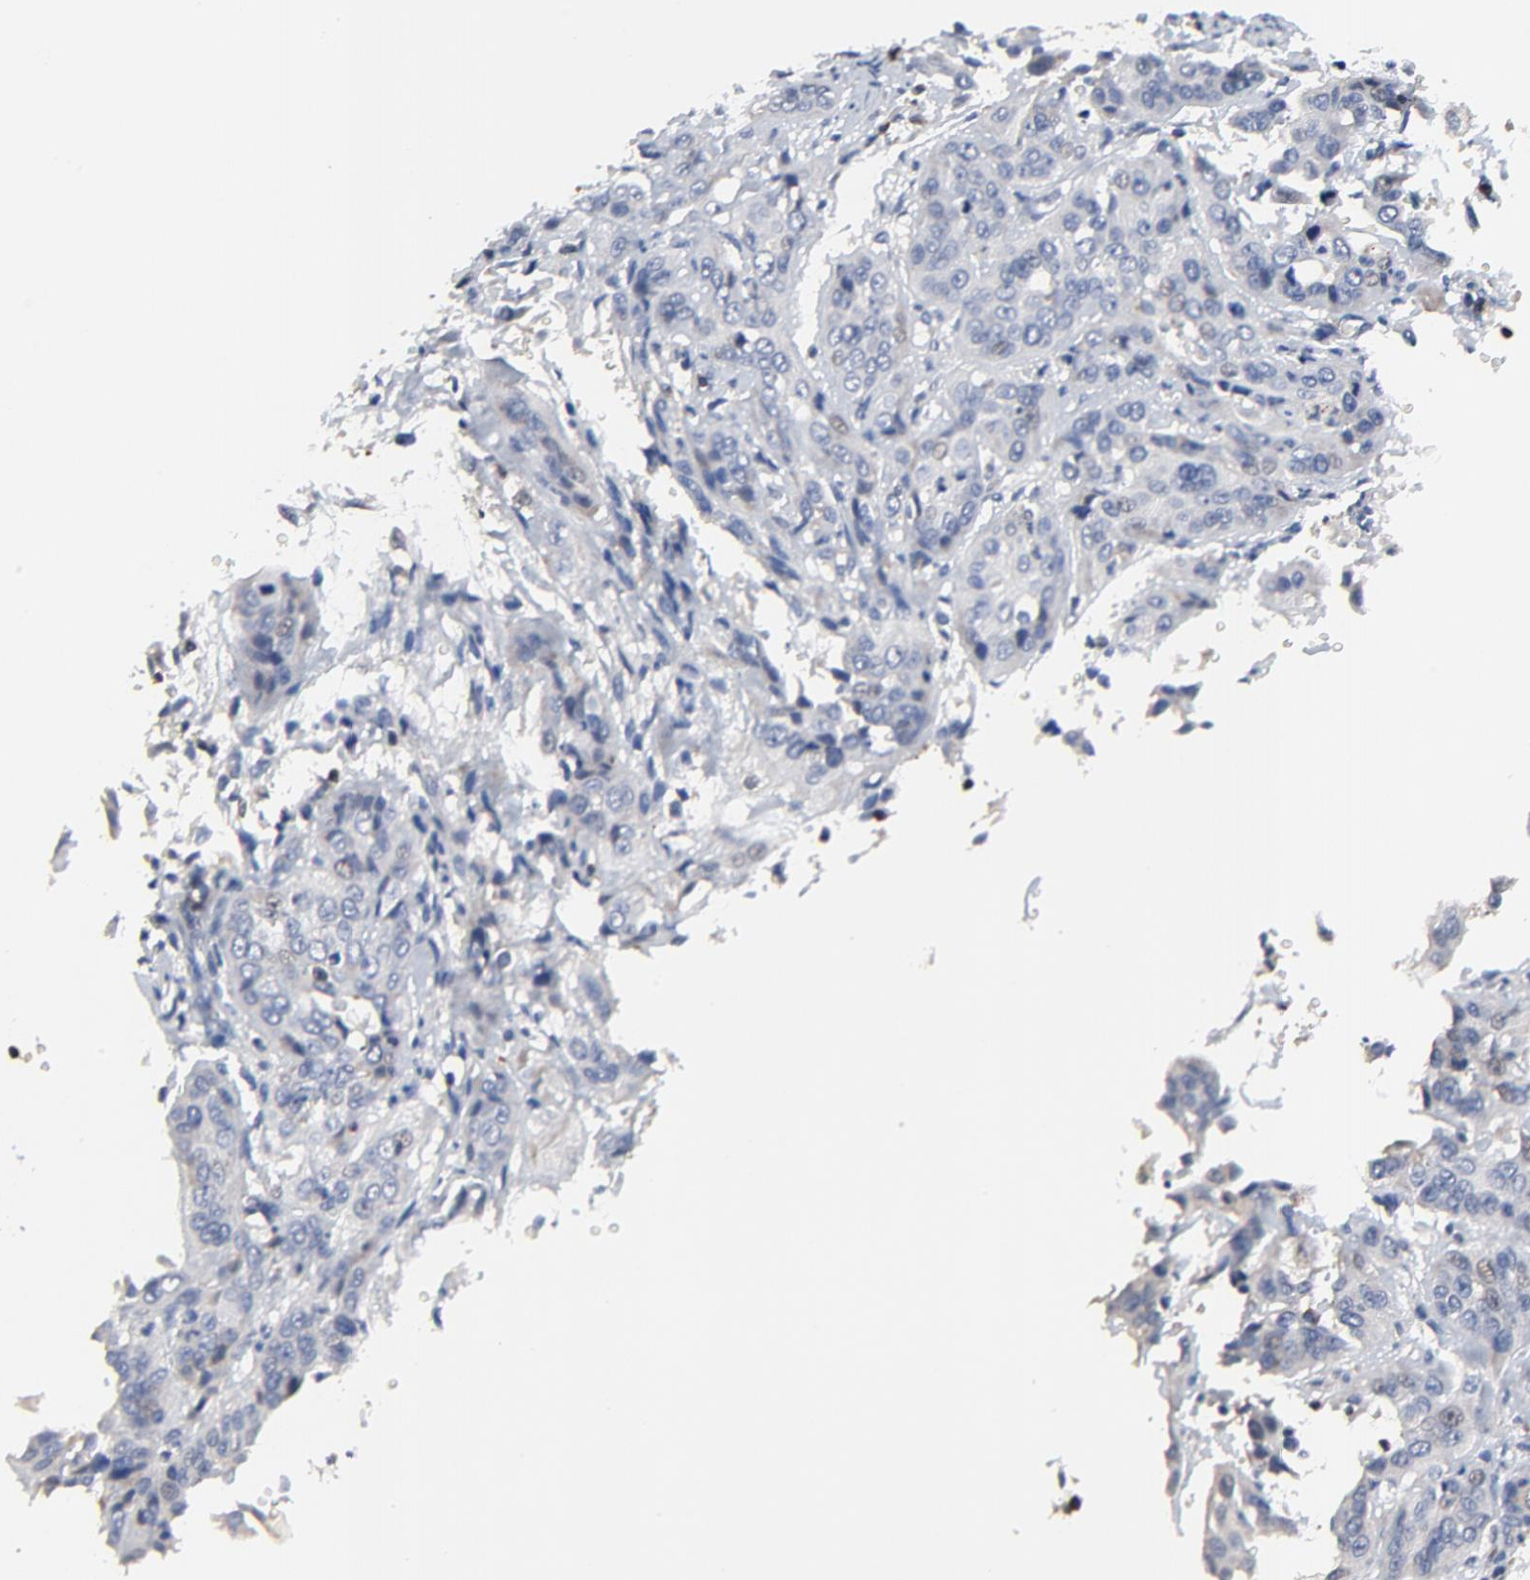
{"staining": {"intensity": "negative", "quantity": "none", "location": "none"}, "tissue": "cervical cancer", "cell_type": "Tumor cells", "image_type": "cancer", "snomed": [{"axis": "morphology", "description": "Squamous cell carcinoma, NOS"}, {"axis": "topography", "description": "Cervix"}], "caption": "Tumor cells show no significant protein staining in cervical squamous cell carcinoma. (Brightfield microscopy of DAB (3,3'-diaminobenzidine) IHC at high magnification).", "gene": "SKAP1", "patient": {"sex": "female", "age": 41}}